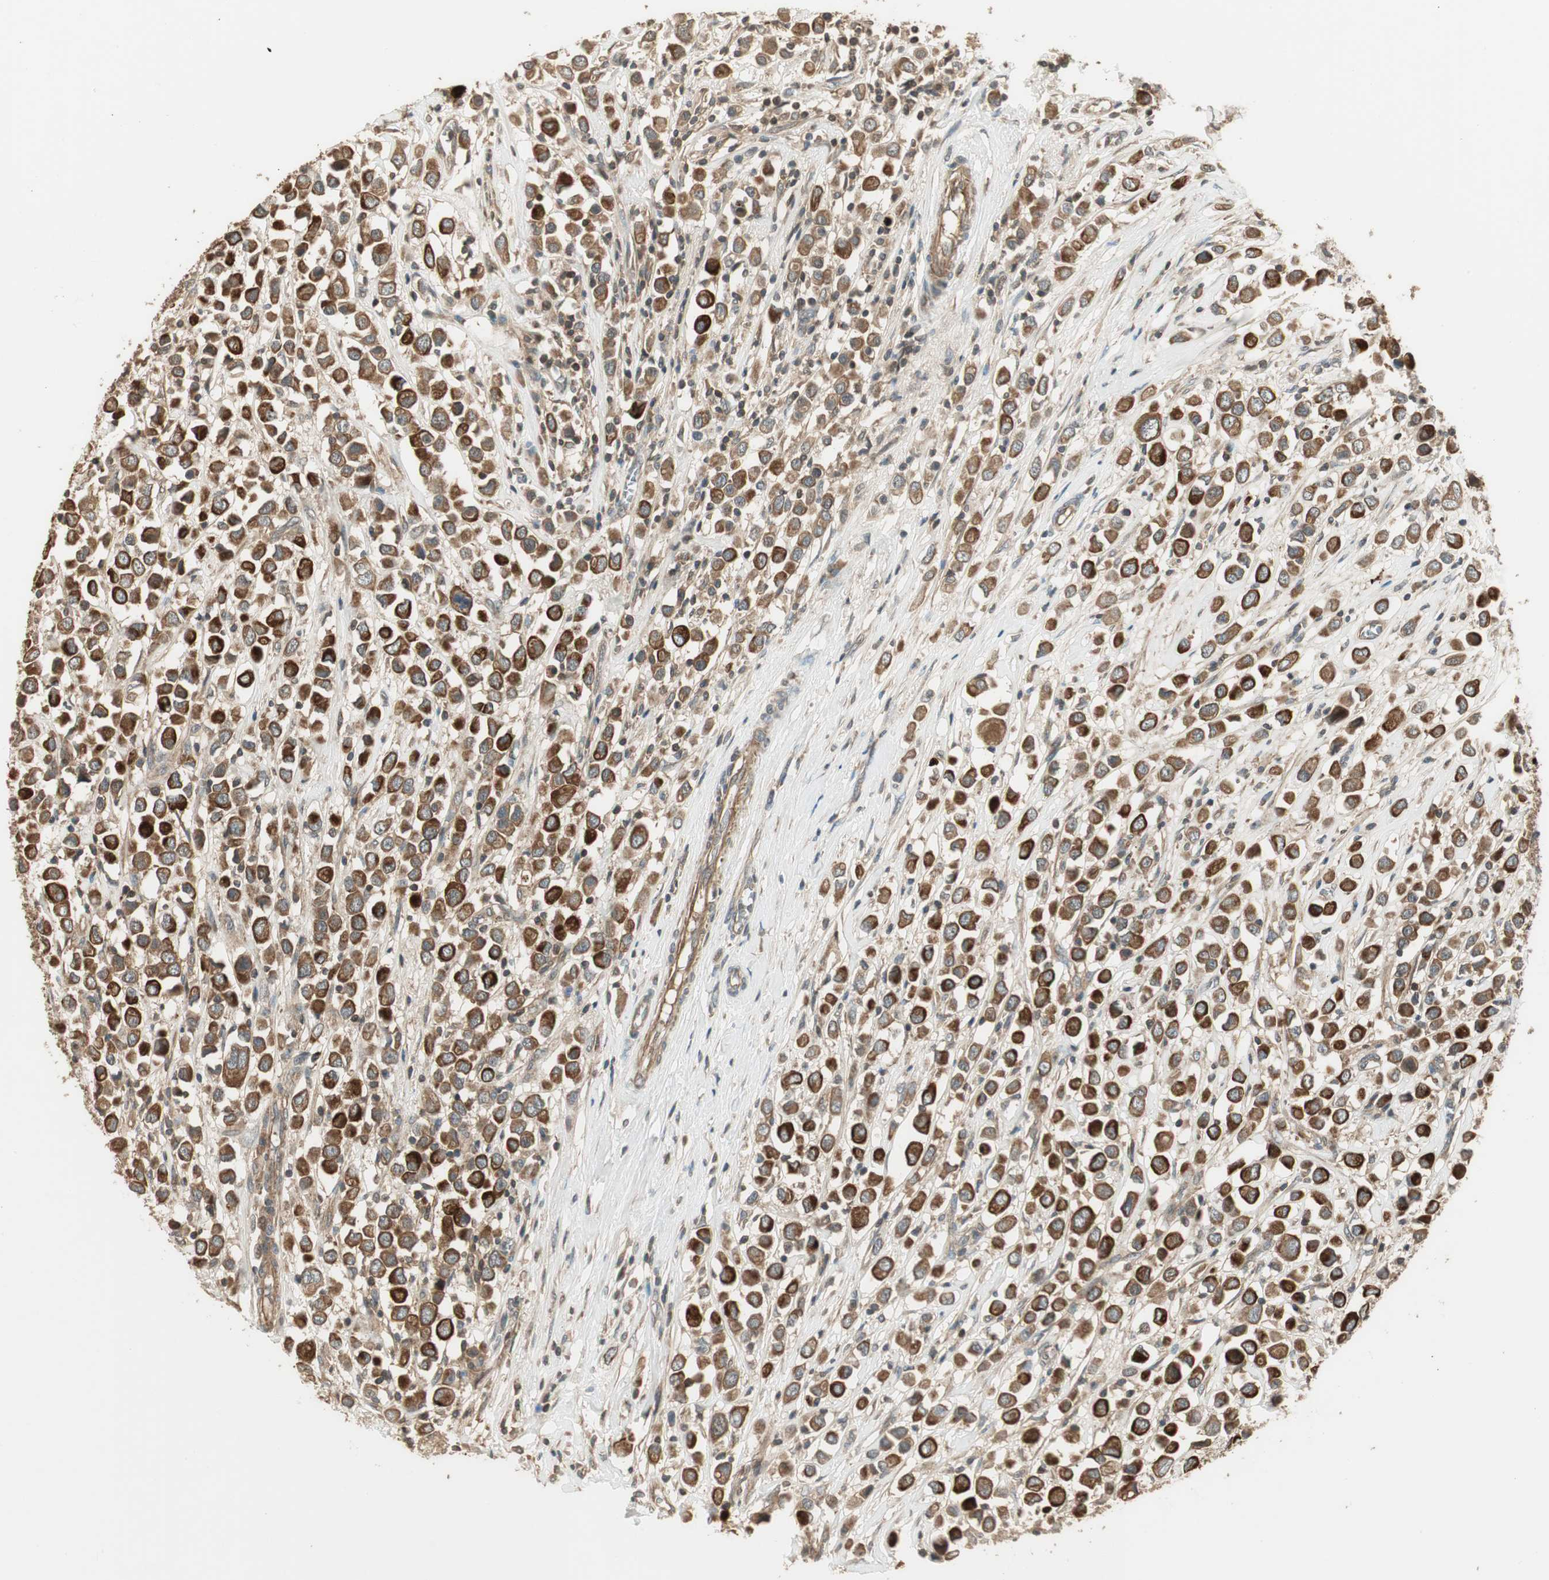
{"staining": {"intensity": "strong", "quantity": ">75%", "location": "cytoplasmic/membranous"}, "tissue": "breast cancer", "cell_type": "Tumor cells", "image_type": "cancer", "snomed": [{"axis": "morphology", "description": "Duct carcinoma"}, {"axis": "topography", "description": "Breast"}], "caption": "This micrograph reveals immunohistochemistry staining of infiltrating ductal carcinoma (breast), with high strong cytoplasmic/membranous expression in about >75% of tumor cells.", "gene": "PFDN5", "patient": {"sex": "female", "age": 61}}